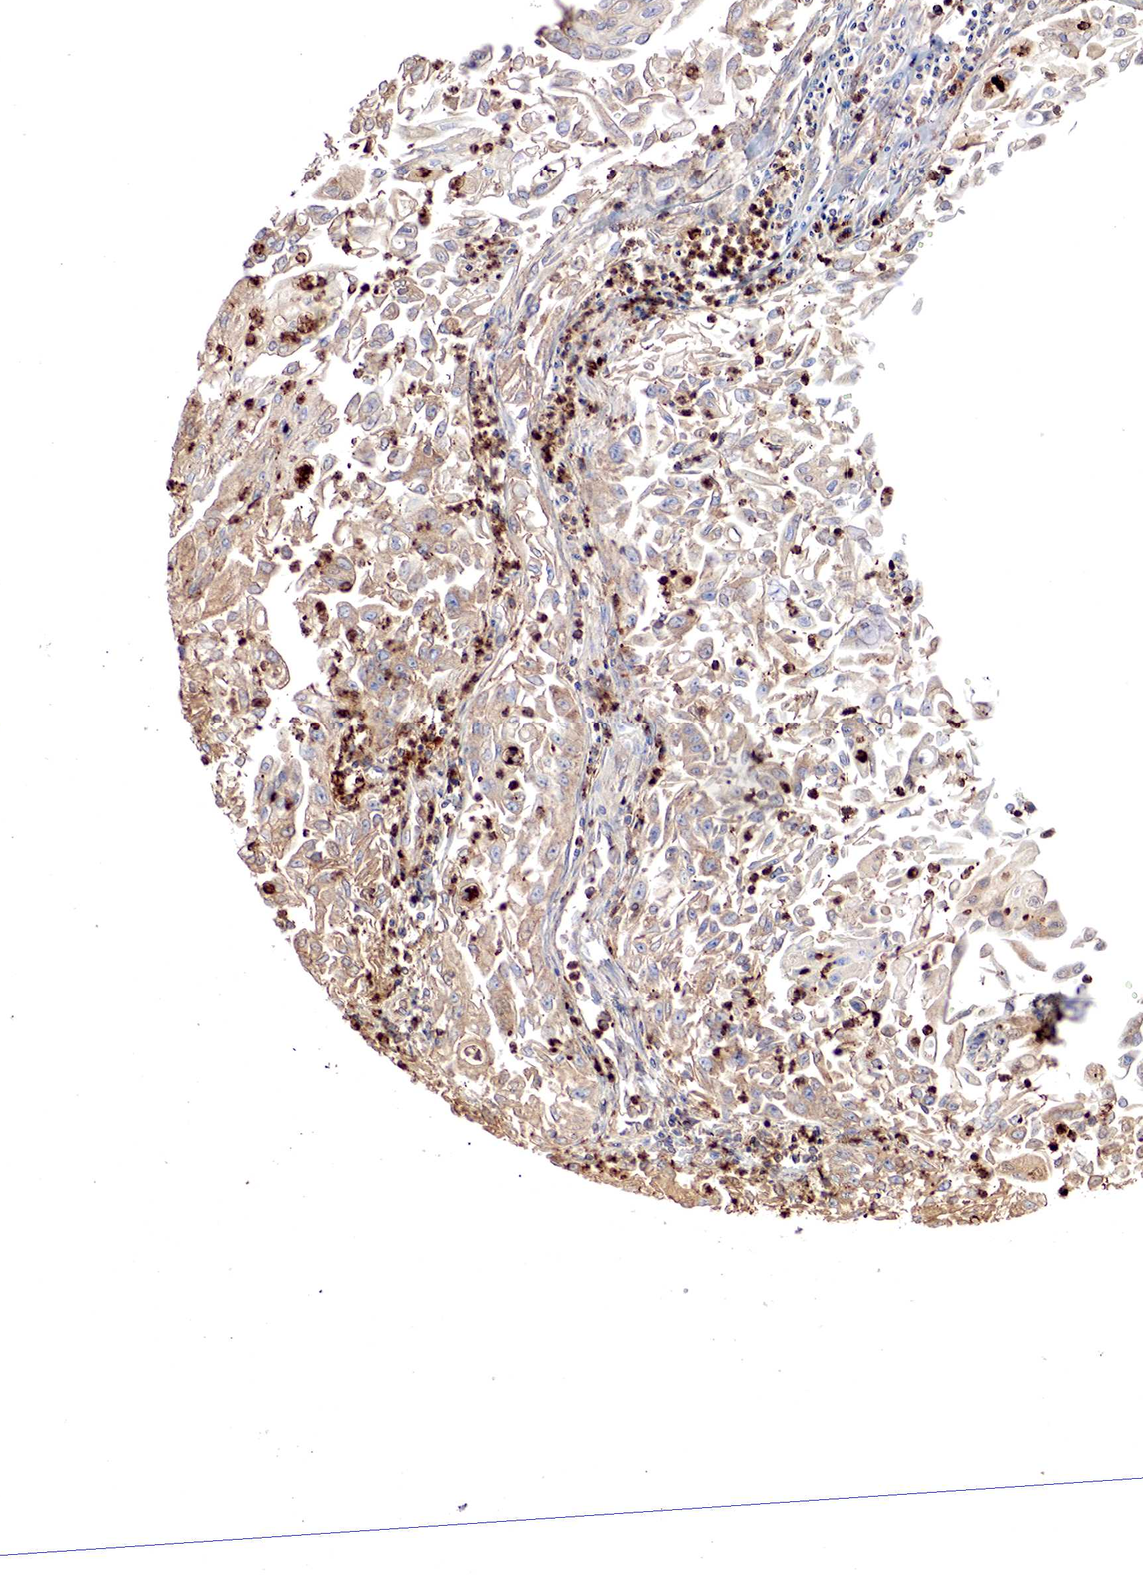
{"staining": {"intensity": "weak", "quantity": ">75%", "location": "cytoplasmic/membranous"}, "tissue": "endometrial cancer", "cell_type": "Tumor cells", "image_type": "cancer", "snomed": [{"axis": "morphology", "description": "Adenocarcinoma, NOS"}, {"axis": "topography", "description": "Endometrium"}], "caption": "A photomicrograph showing weak cytoplasmic/membranous staining in about >75% of tumor cells in endometrial adenocarcinoma, as visualized by brown immunohistochemical staining.", "gene": "G6PD", "patient": {"sex": "female", "age": 75}}